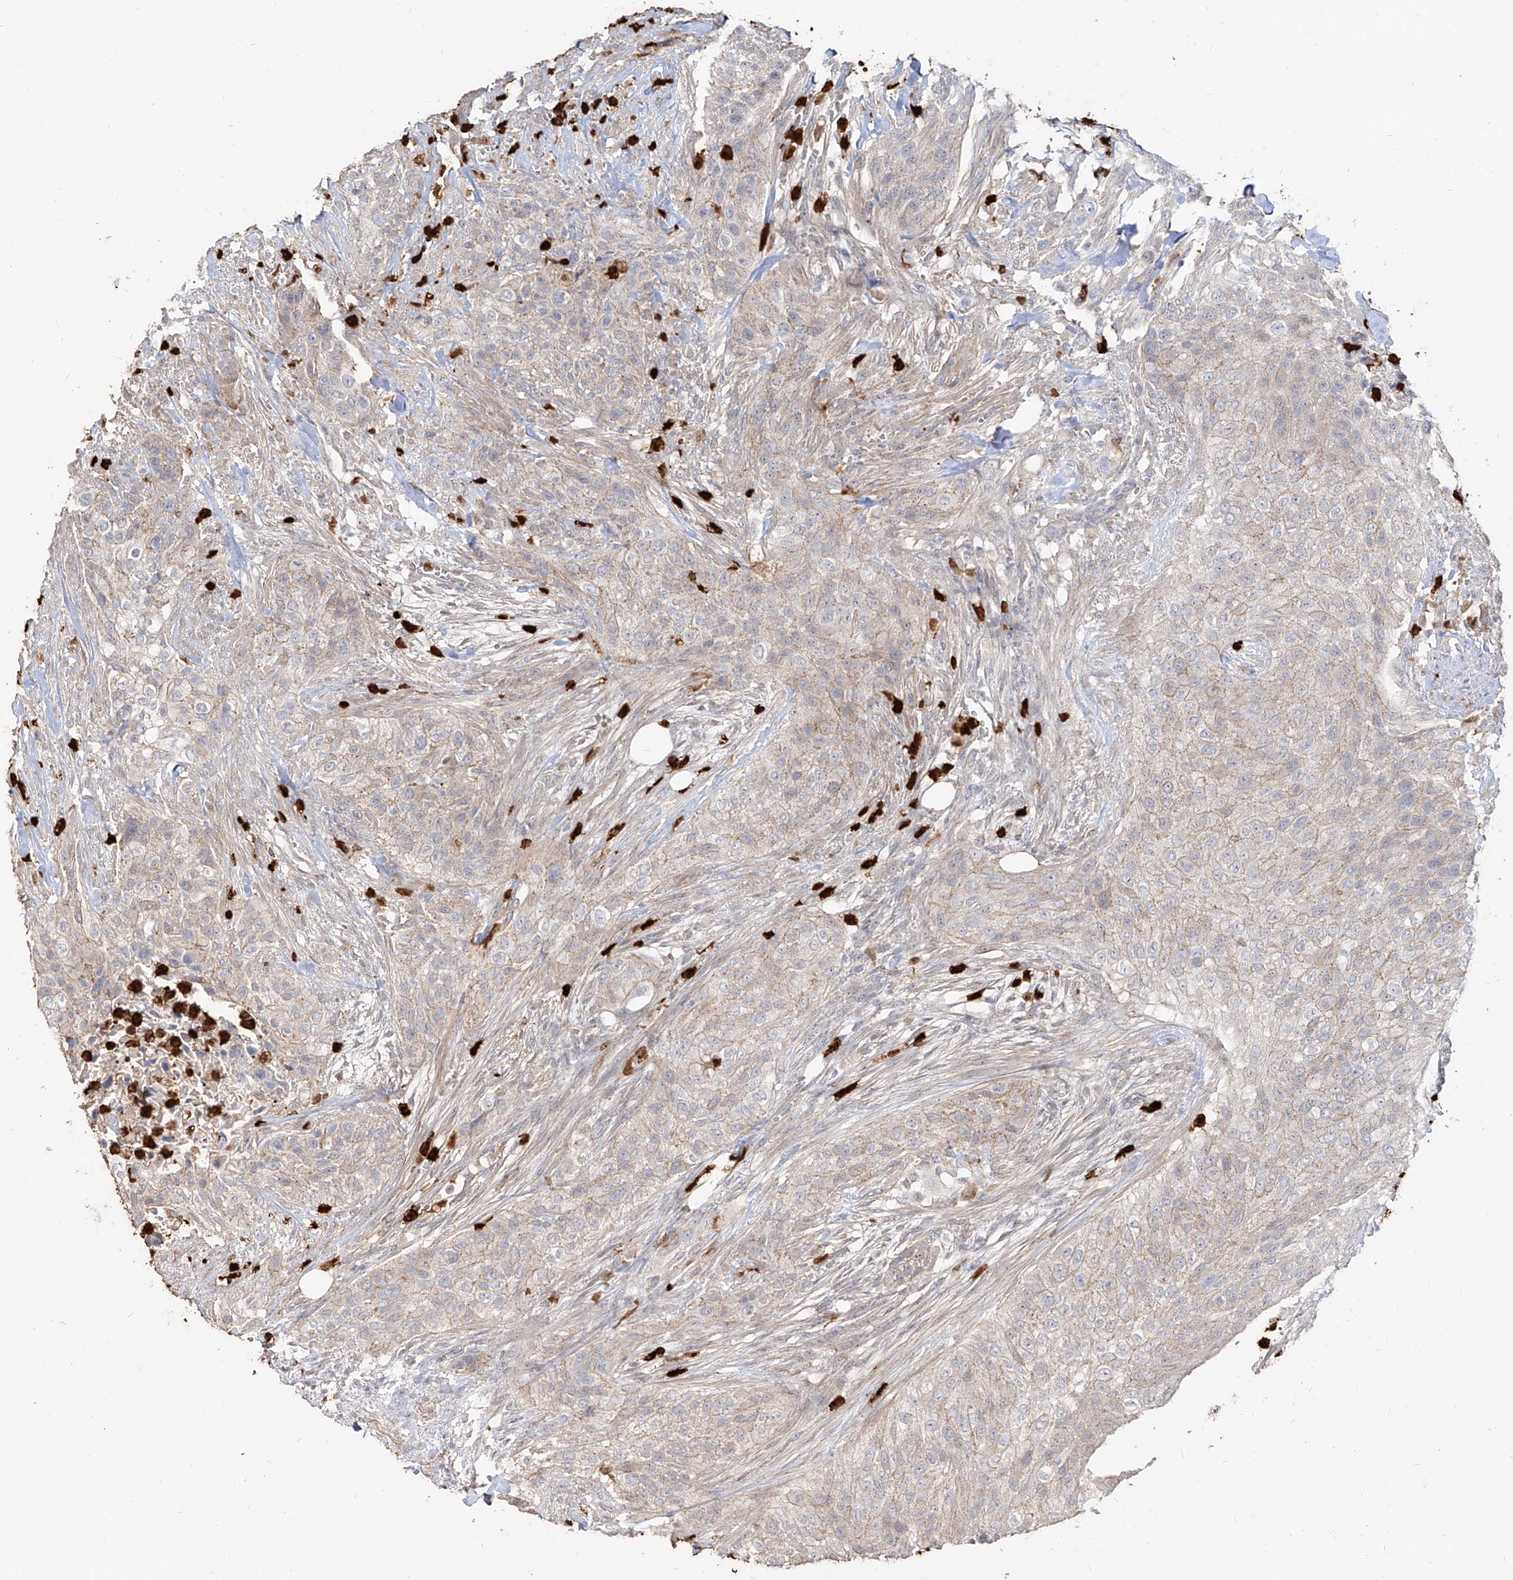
{"staining": {"intensity": "weak", "quantity": "25%-75%", "location": "cytoplasmic/membranous"}, "tissue": "urothelial cancer", "cell_type": "Tumor cells", "image_type": "cancer", "snomed": [{"axis": "morphology", "description": "Urothelial carcinoma, High grade"}, {"axis": "topography", "description": "Urinary bladder"}], "caption": "Weak cytoplasmic/membranous expression for a protein is present in approximately 25%-75% of tumor cells of urothelial carcinoma (high-grade) using immunohistochemistry.", "gene": "ZNF227", "patient": {"sex": "male", "age": 35}}